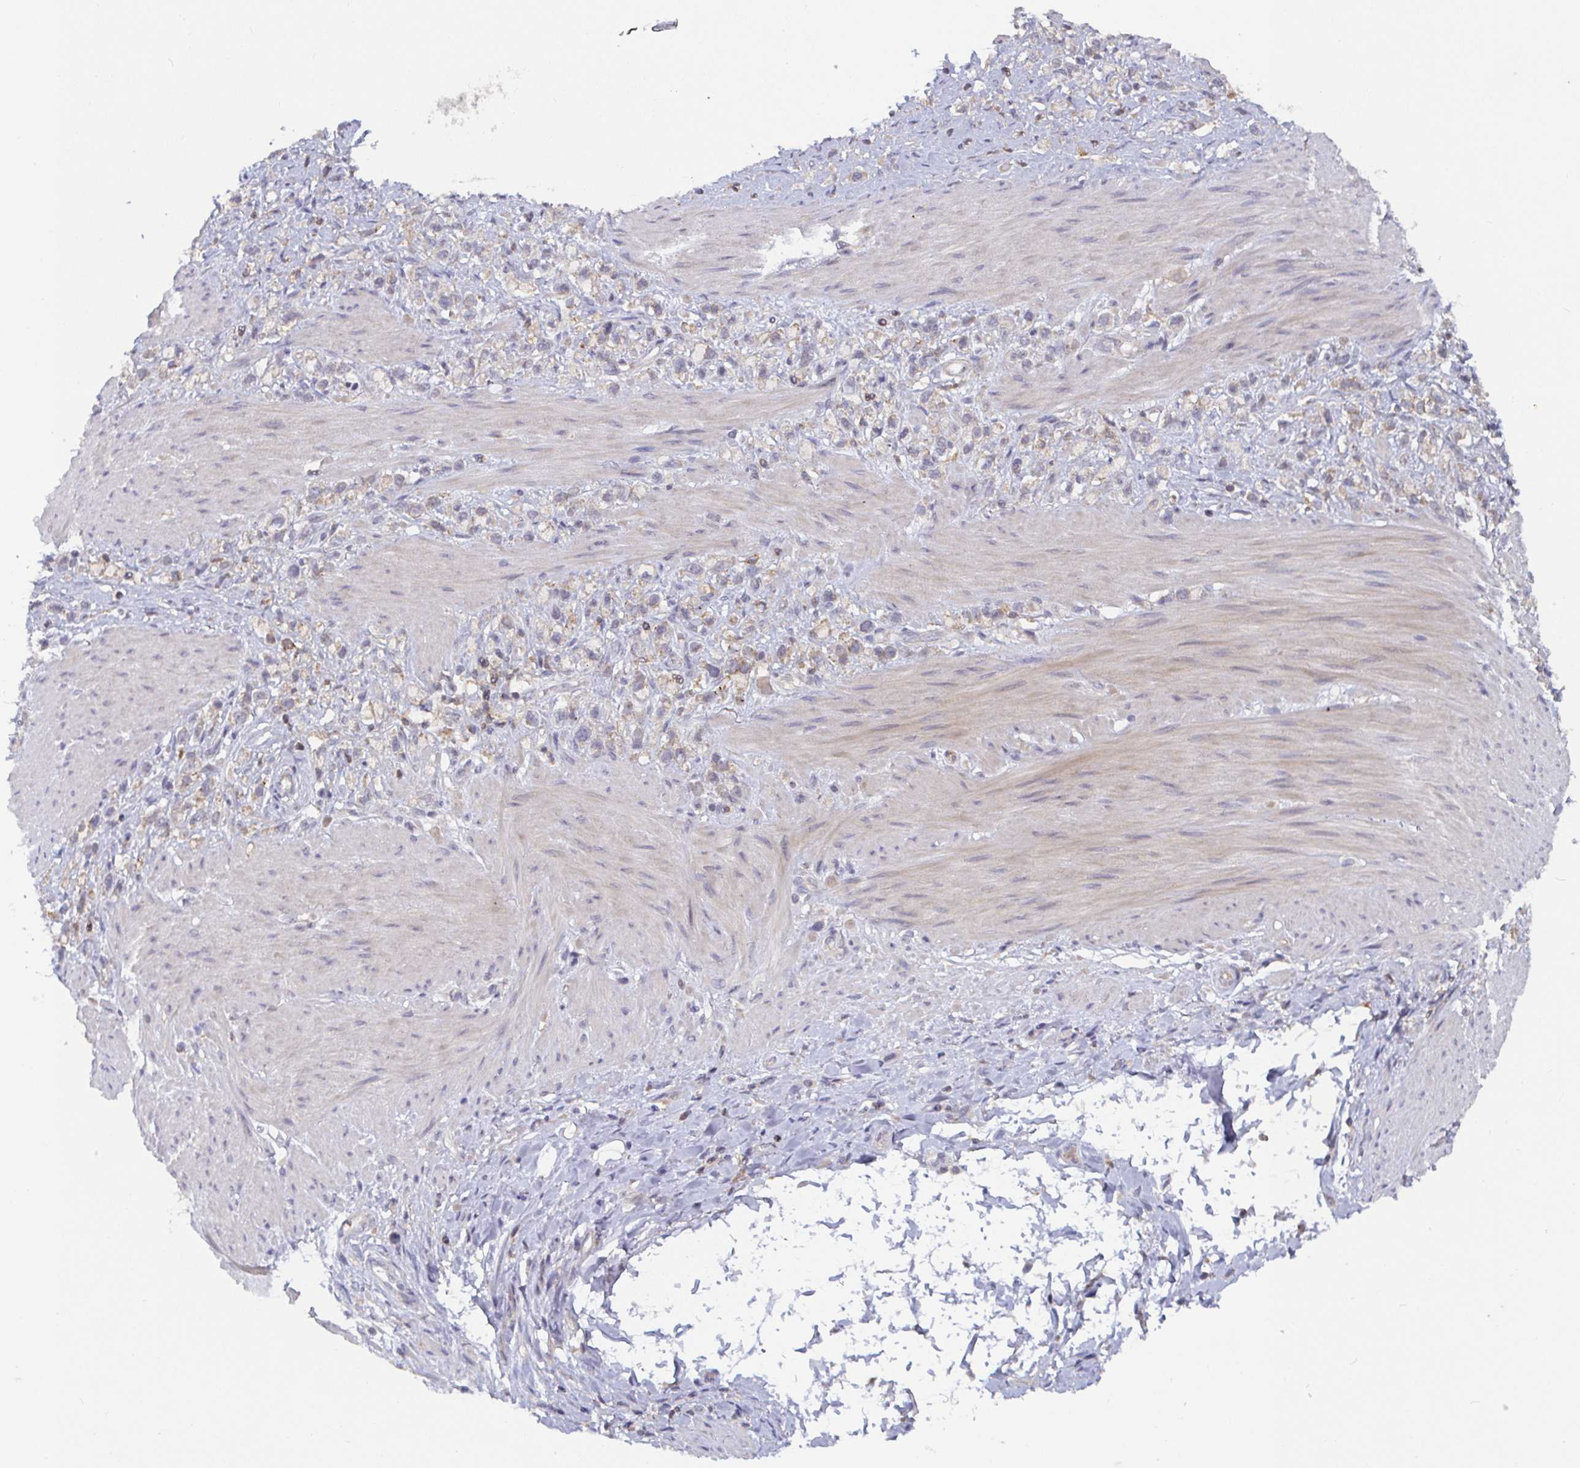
{"staining": {"intensity": "negative", "quantity": "none", "location": "none"}, "tissue": "stomach cancer", "cell_type": "Tumor cells", "image_type": "cancer", "snomed": [{"axis": "morphology", "description": "Adenocarcinoma, NOS"}, {"axis": "topography", "description": "Stomach"}], "caption": "DAB immunohistochemical staining of stomach cancer shows no significant staining in tumor cells. (DAB immunohistochemistry (IHC) with hematoxylin counter stain).", "gene": "CDH18", "patient": {"sex": "female", "age": 65}}